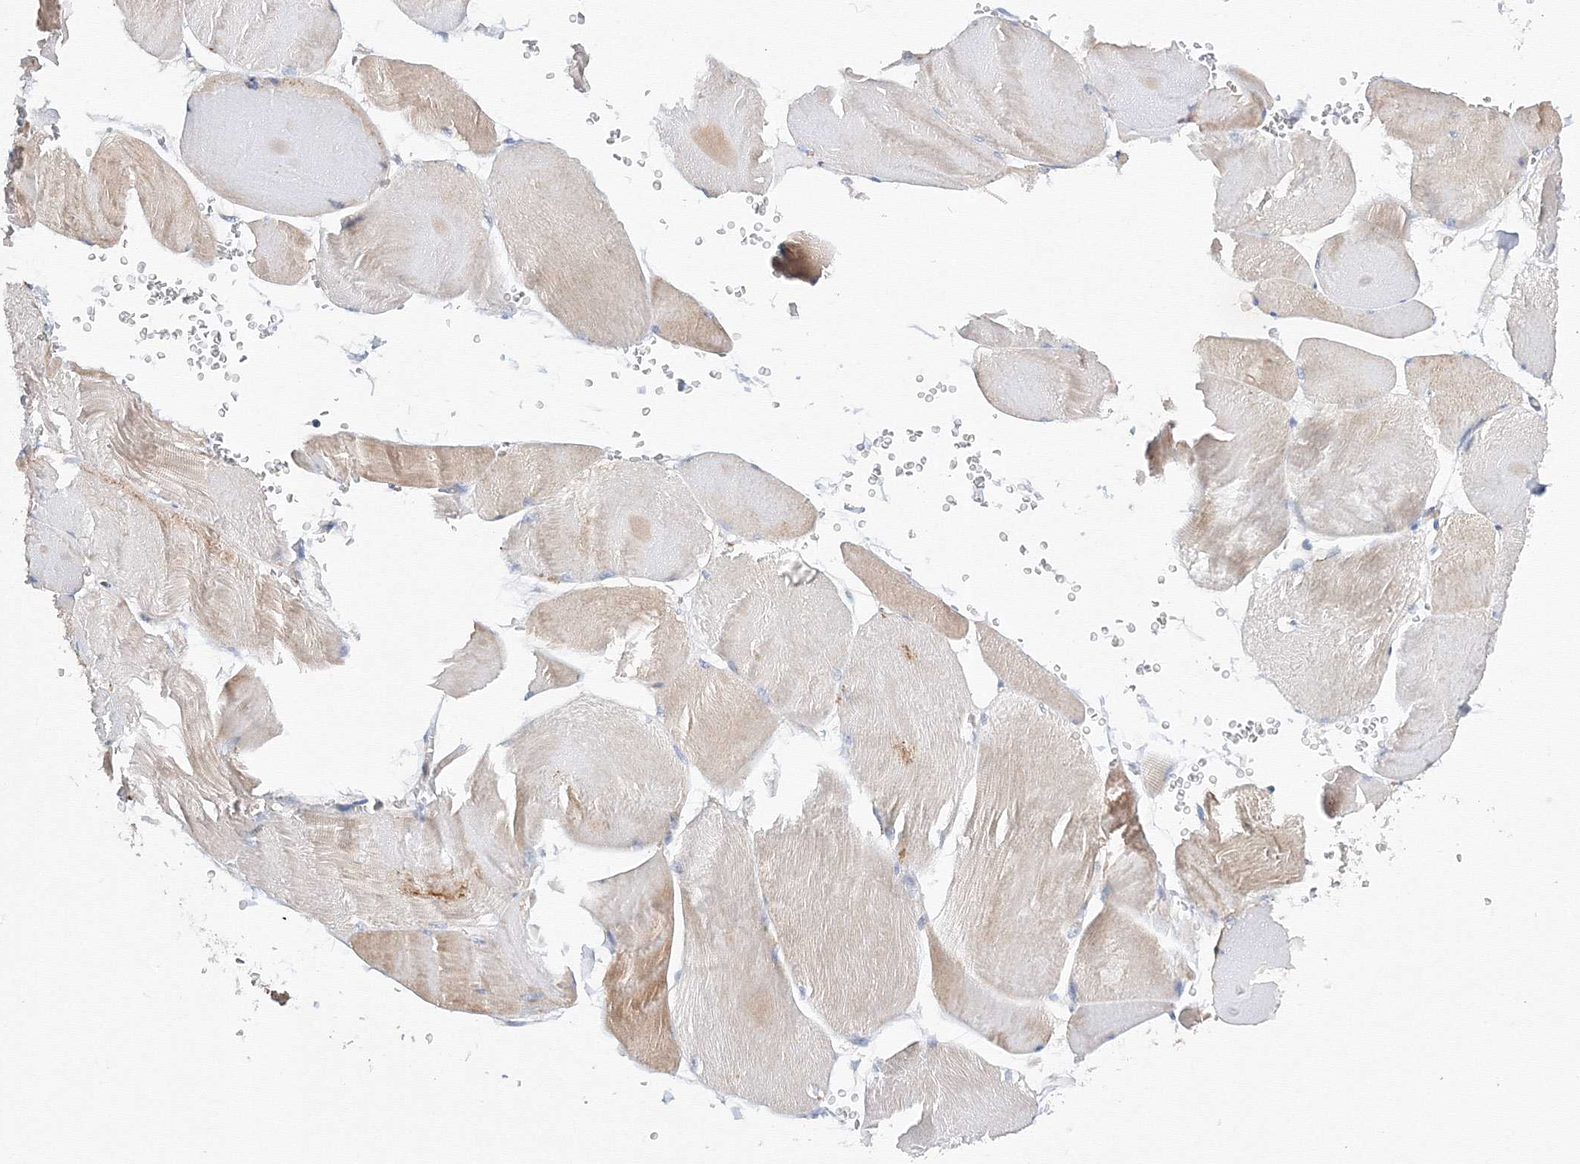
{"staining": {"intensity": "weak", "quantity": "25%-75%", "location": "cytoplasmic/membranous"}, "tissue": "skeletal muscle", "cell_type": "Myocytes", "image_type": "normal", "snomed": [{"axis": "morphology", "description": "Normal tissue, NOS"}, {"axis": "morphology", "description": "Basal cell carcinoma"}, {"axis": "topography", "description": "Skeletal muscle"}], "caption": "IHC micrograph of normal human skeletal muscle stained for a protein (brown), which displays low levels of weak cytoplasmic/membranous staining in about 25%-75% of myocytes.", "gene": "DIS3L2", "patient": {"sex": "female", "age": 64}}